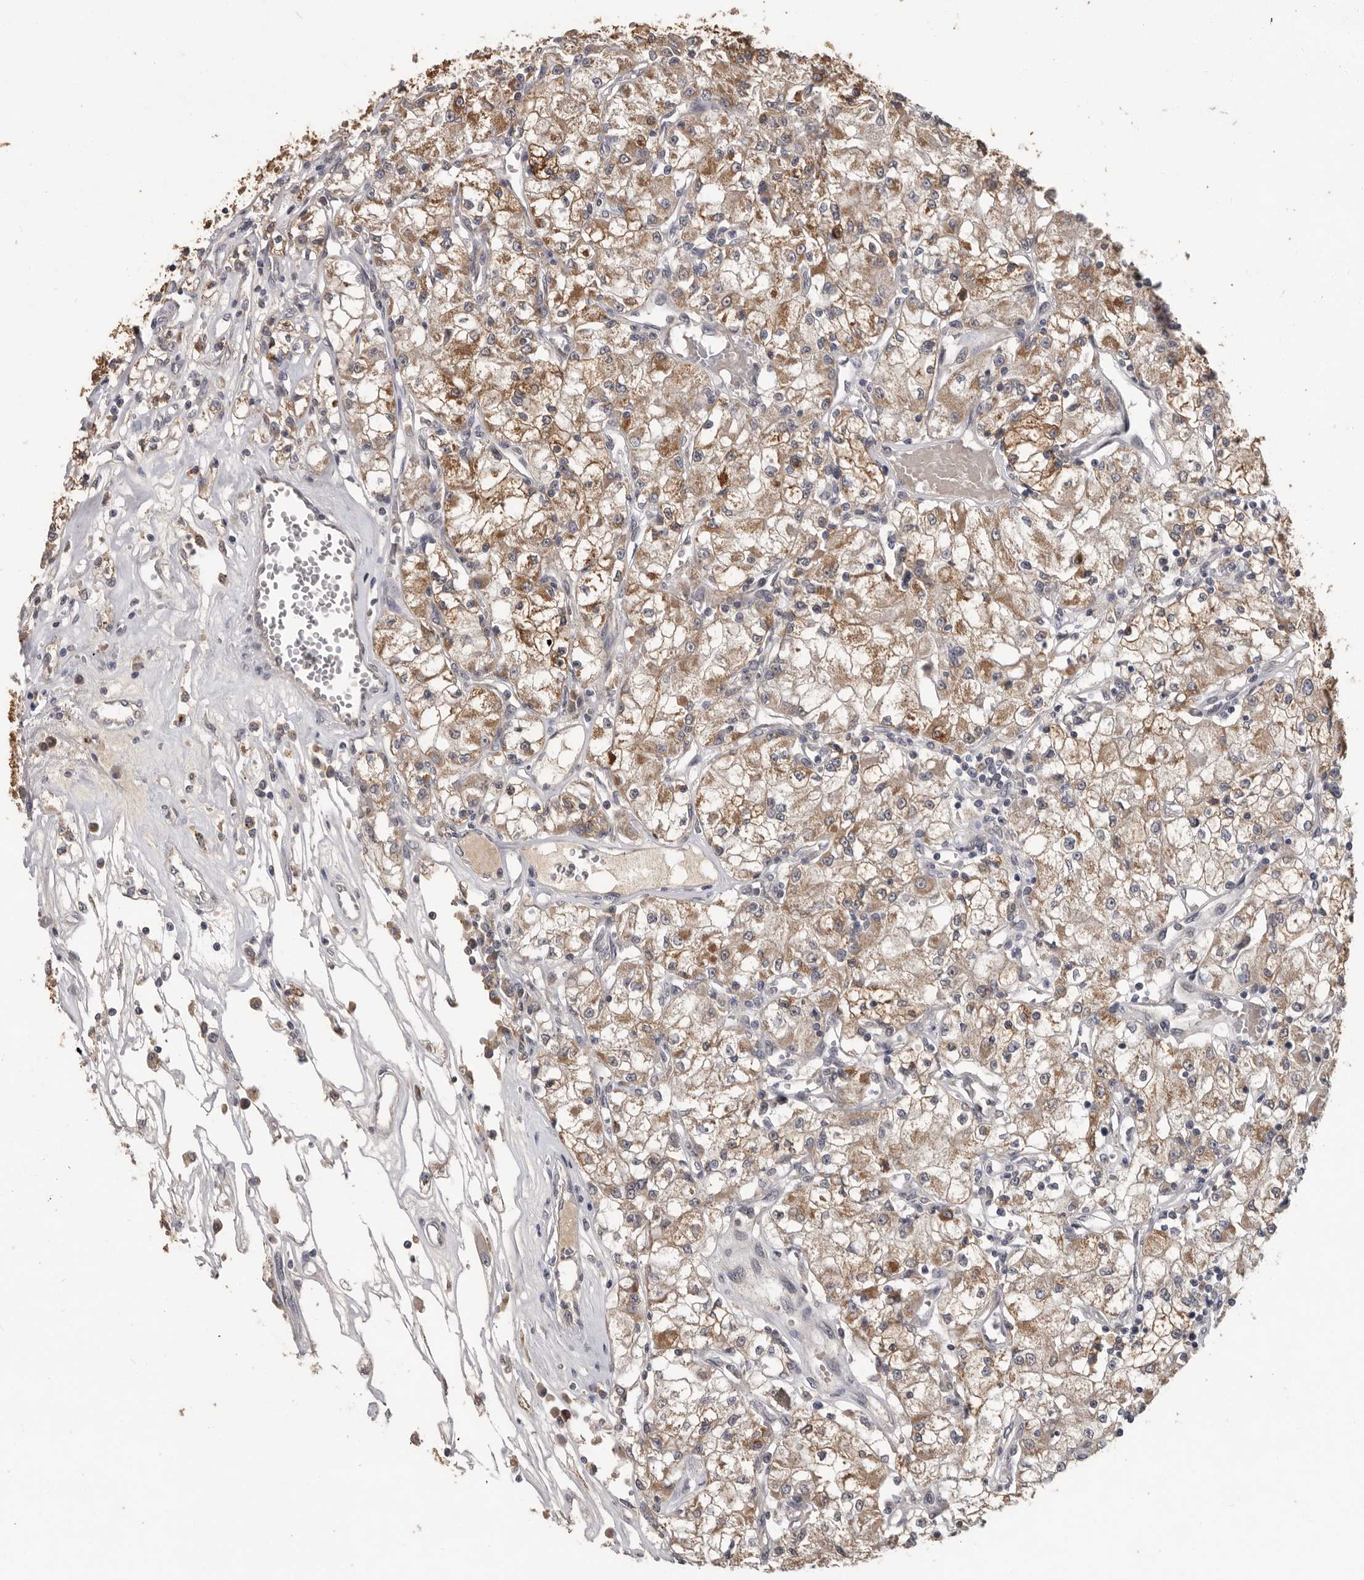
{"staining": {"intensity": "moderate", "quantity": ">75%", "location": "cytoplasmic/membranous"}, "tissue": "renal cancer", "cell_type": "Tumor cells", "image_type": "cancer", "snomed": [{"axis": "morphology", "description": "Adenocarcinoma, NOS"}, {"axis": "topography", "description": "Kidney"}], "caption": "Human renal cancer (adenocarcinoma) stained with a protein marker shows moderate staining in tumor cells.", "gene": "MTF1", "patient": {"sex": "female", "age": 59}}